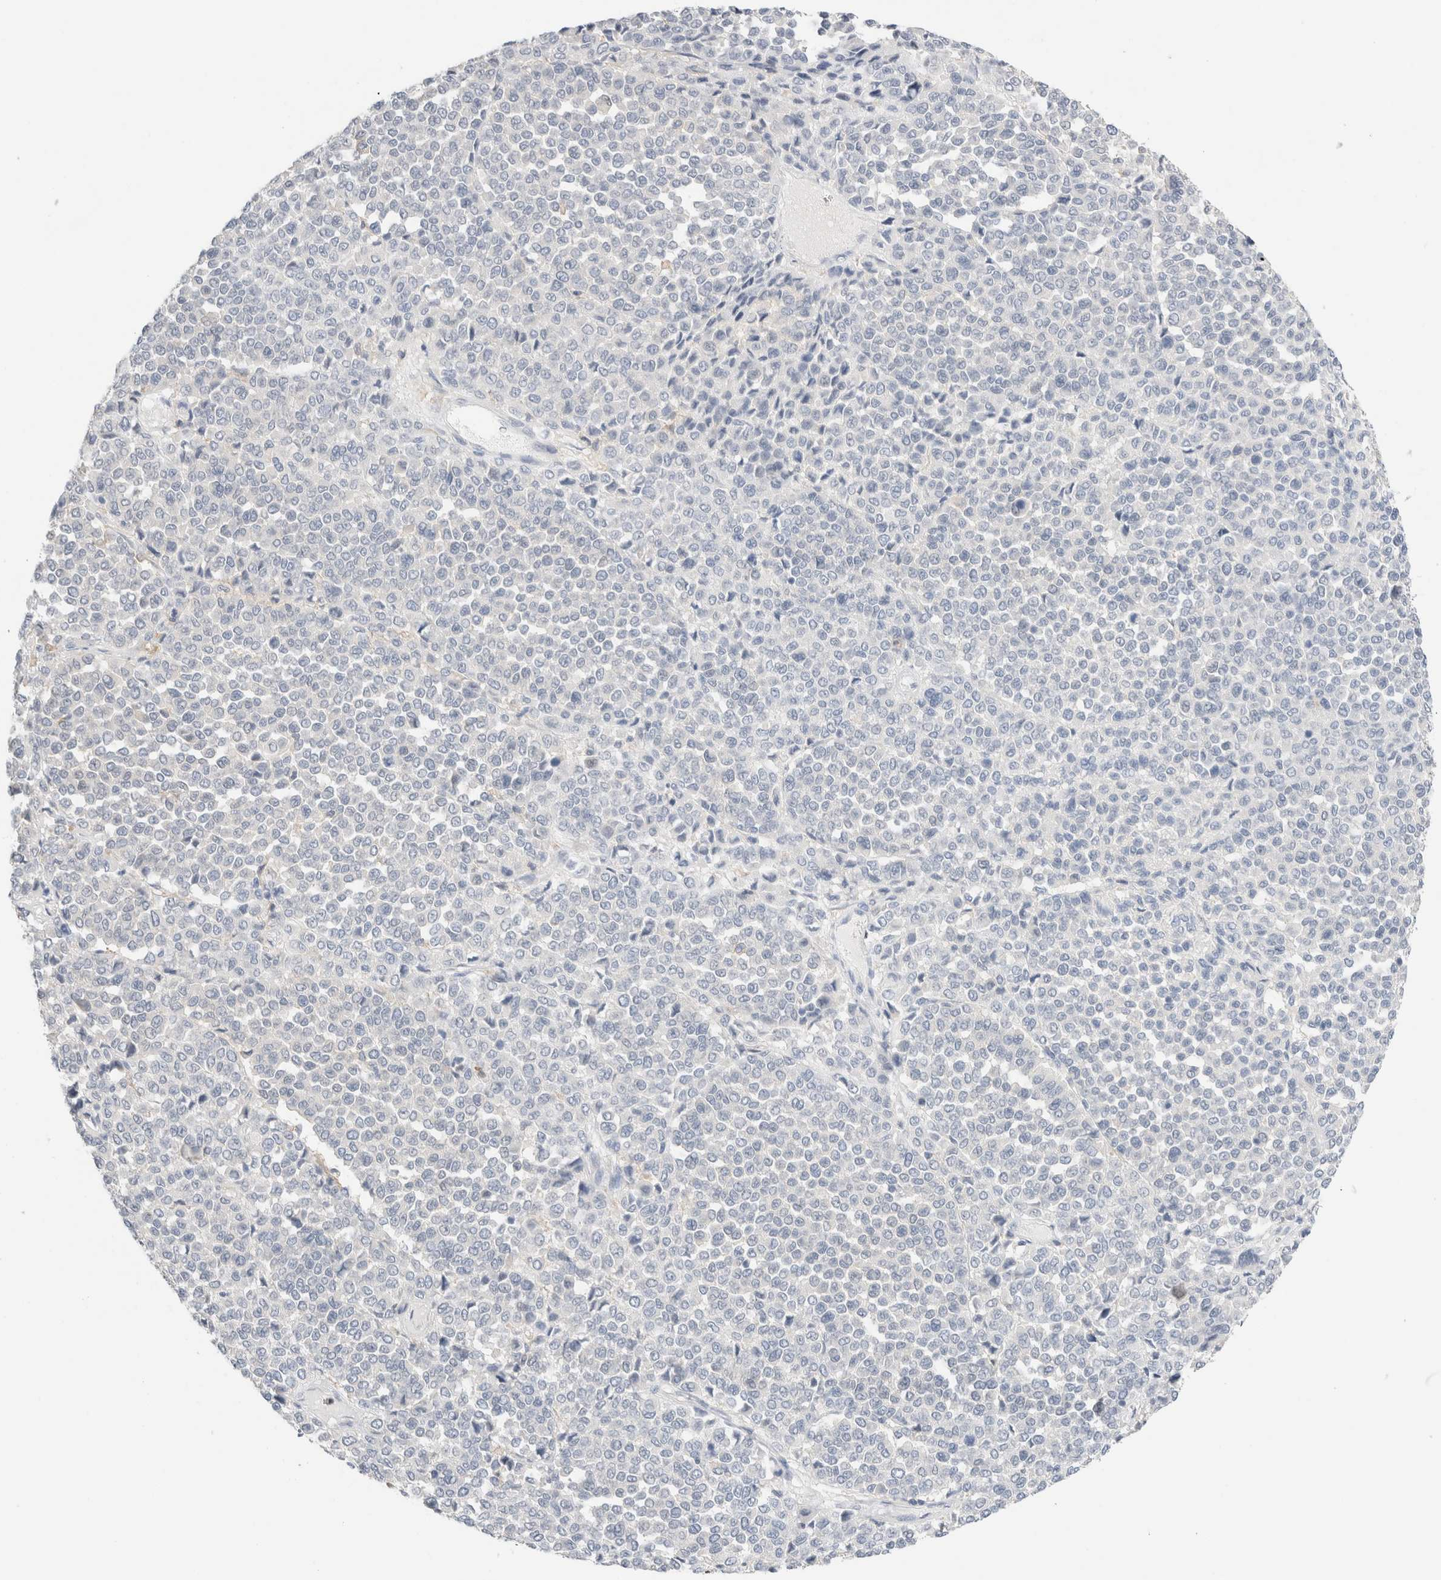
{"staining": {"intensity": "negative", "quantity": "none", "location": "none"}, "tissue": "melanoma", "cell_type": "Tumor cells", "image_type": "cancer", "snomed": [{"axis": "morphology", "description": "Malignant melanoma, Metastatic site"}, {"axis": "topography", "description": "Pancreas"}], "caption": "This image is of melanoma stained with immunohistochemistry (IHC) to label a protein in brown with the nuclei are counter-stained blue. There is no positivity in tumor cells.", "gene": "ADAM30", "patient": {"sex": "female", "age": 30}}